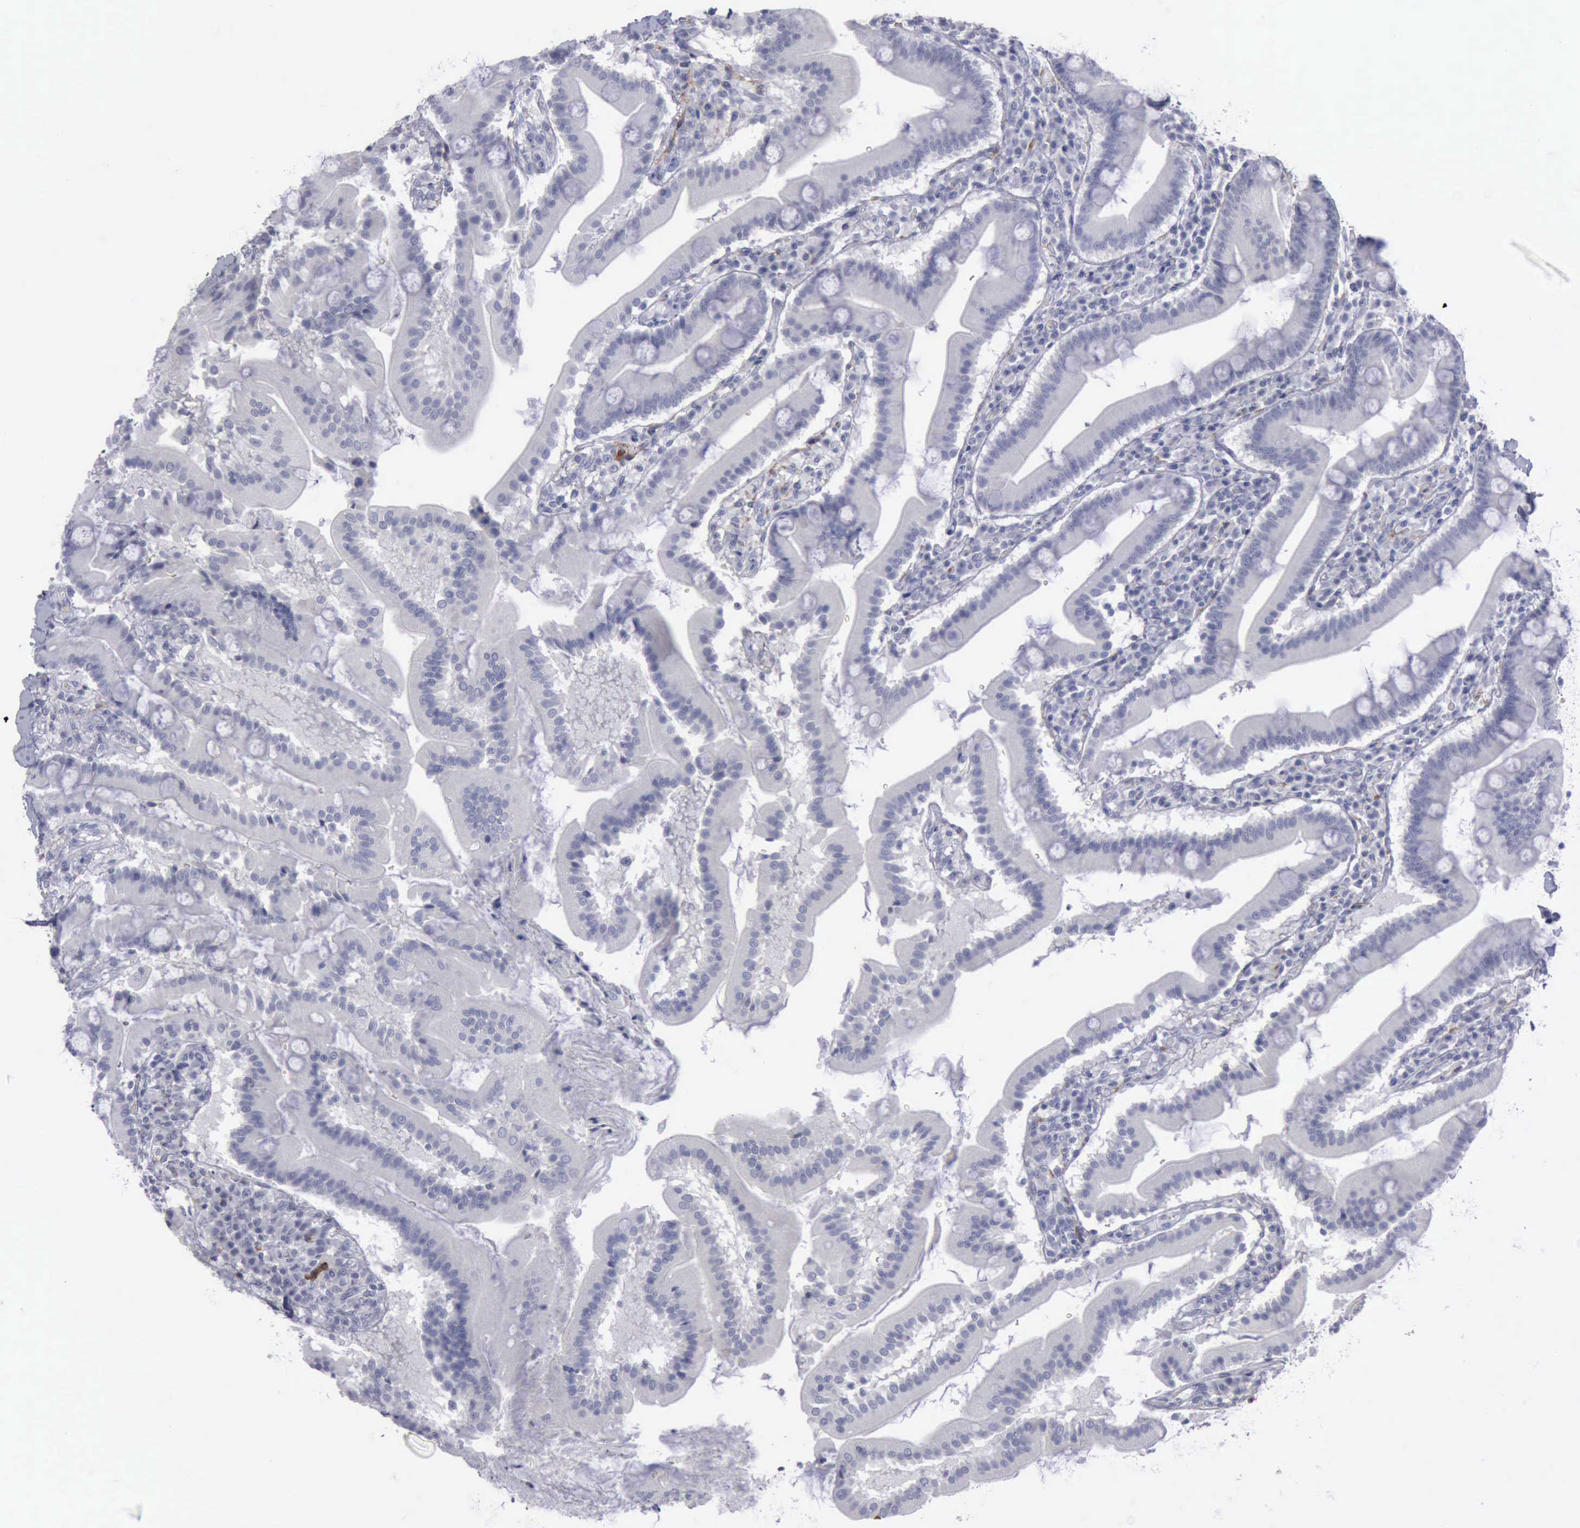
{"staining": {"intensity": "negative", "quantity": "none", "location": "none"}, "tissue": "duodenum", "cell_type": "Glandular cells", "image_type": "normal", "snomed": [{"axis": "morphology", "description": "Normal tissue, NOS"}, {"axis": "topography", "description": "Duodenum"}], "caption": "A high-resolution micrograph shows IHC staining of normal duodenum, which exhibits no significant positivity in glandular cells.", "gene": "CDH2", "patient": {"sex": "male", "age": 50}}